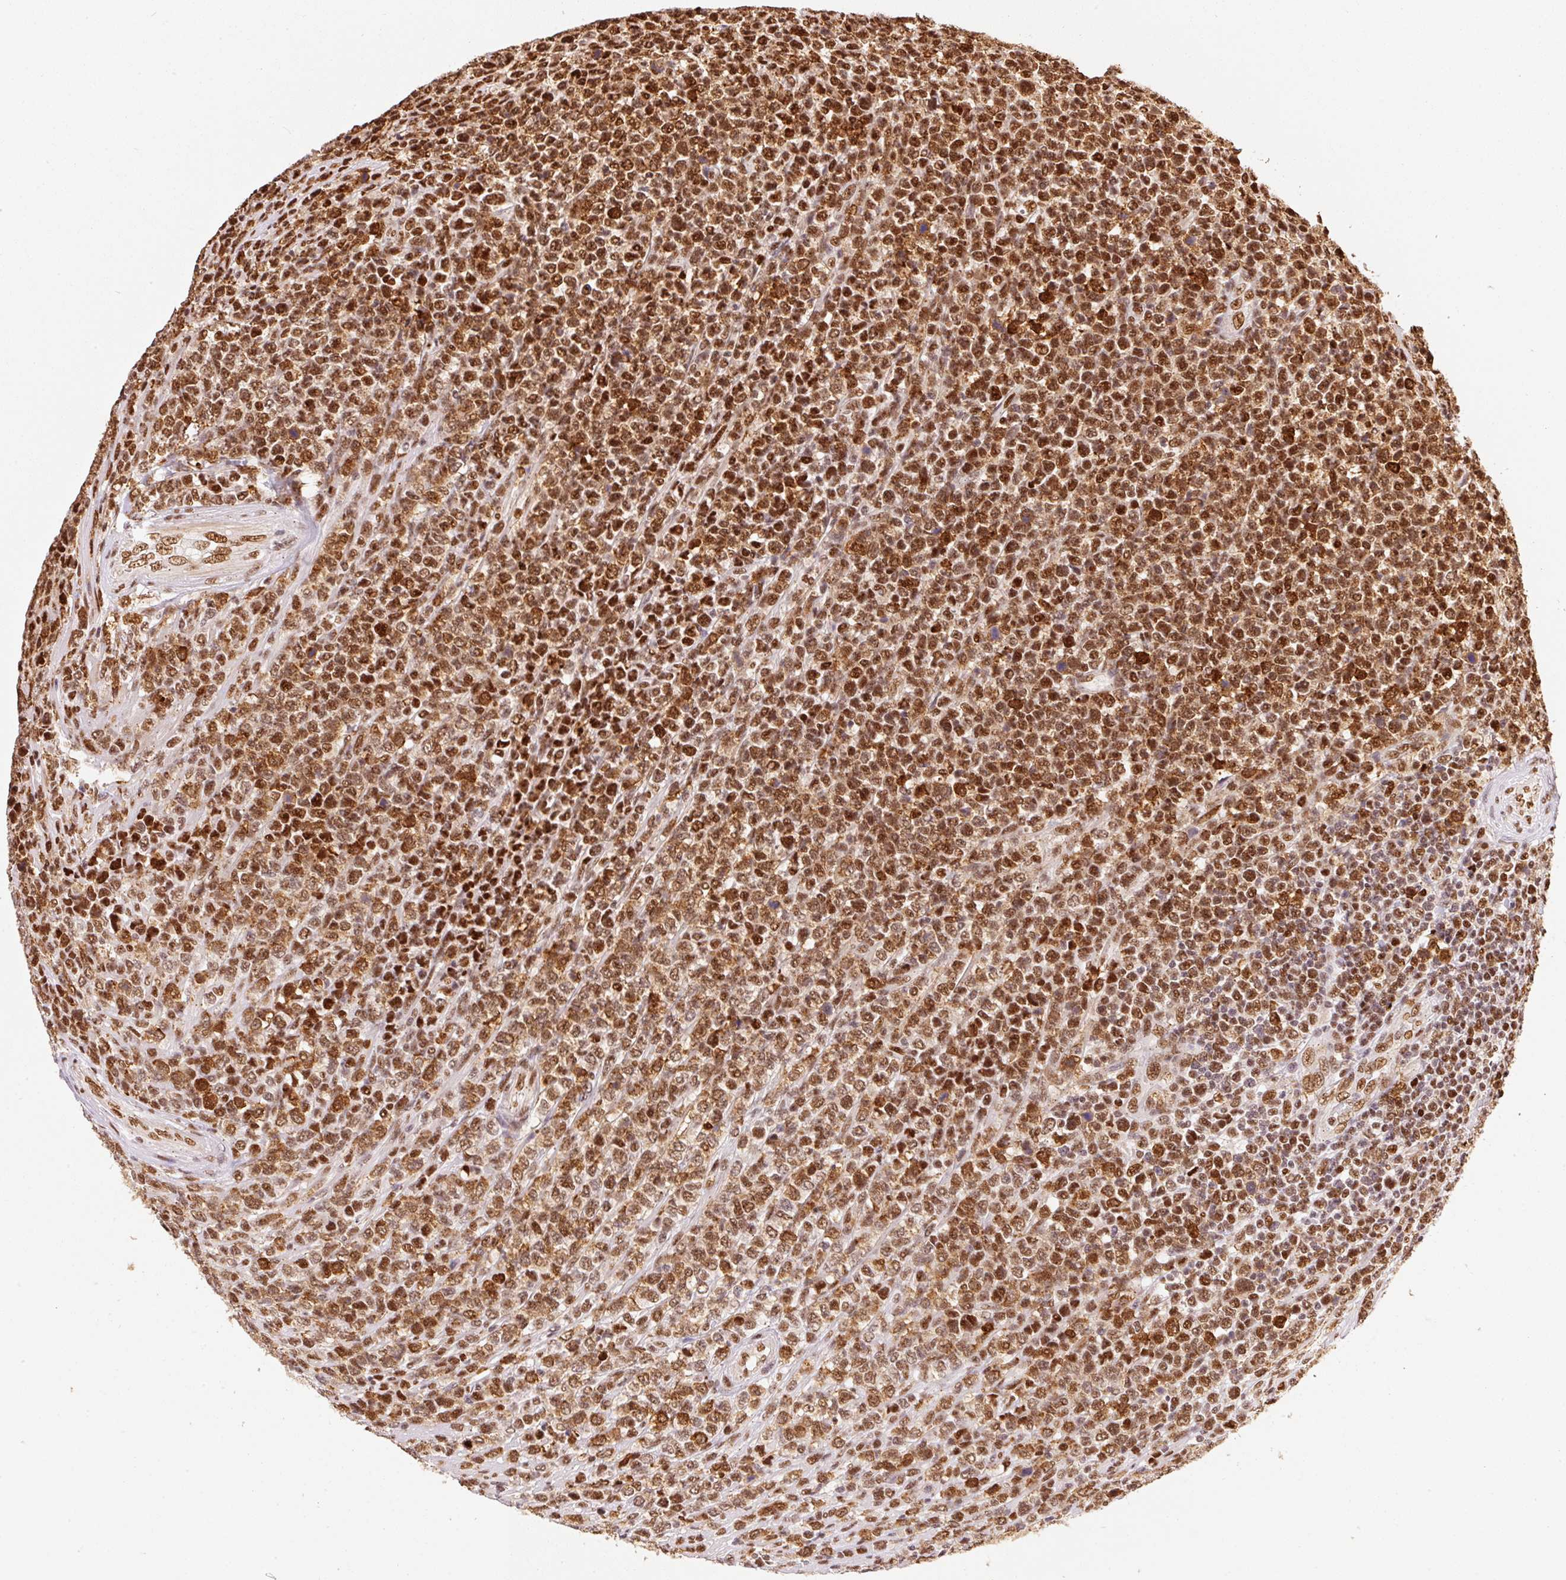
{"staining": {"intensity": "strong", "quantity": ">75%", "location": "nuclear"}, "tissue": "lymphoma", "cell_type": "Tumor cells", "image_type": "cancer", "snomed": [{"axis": "morphology", "description": "Malignant lymphoma, non-Hodgkin's type, High grade"}, {"axis": "topography", "description": "Soft tissue"}], "caption": "Approximately >75% of tumor cells in human high-grade malignant lymphoma, non-Hodgkin's type exhibit strong nuclear protein staining as visualized by brown immunohistochemical staining.", "gene": "GPR139", "patient": {"sex": "female", "age": 56}}